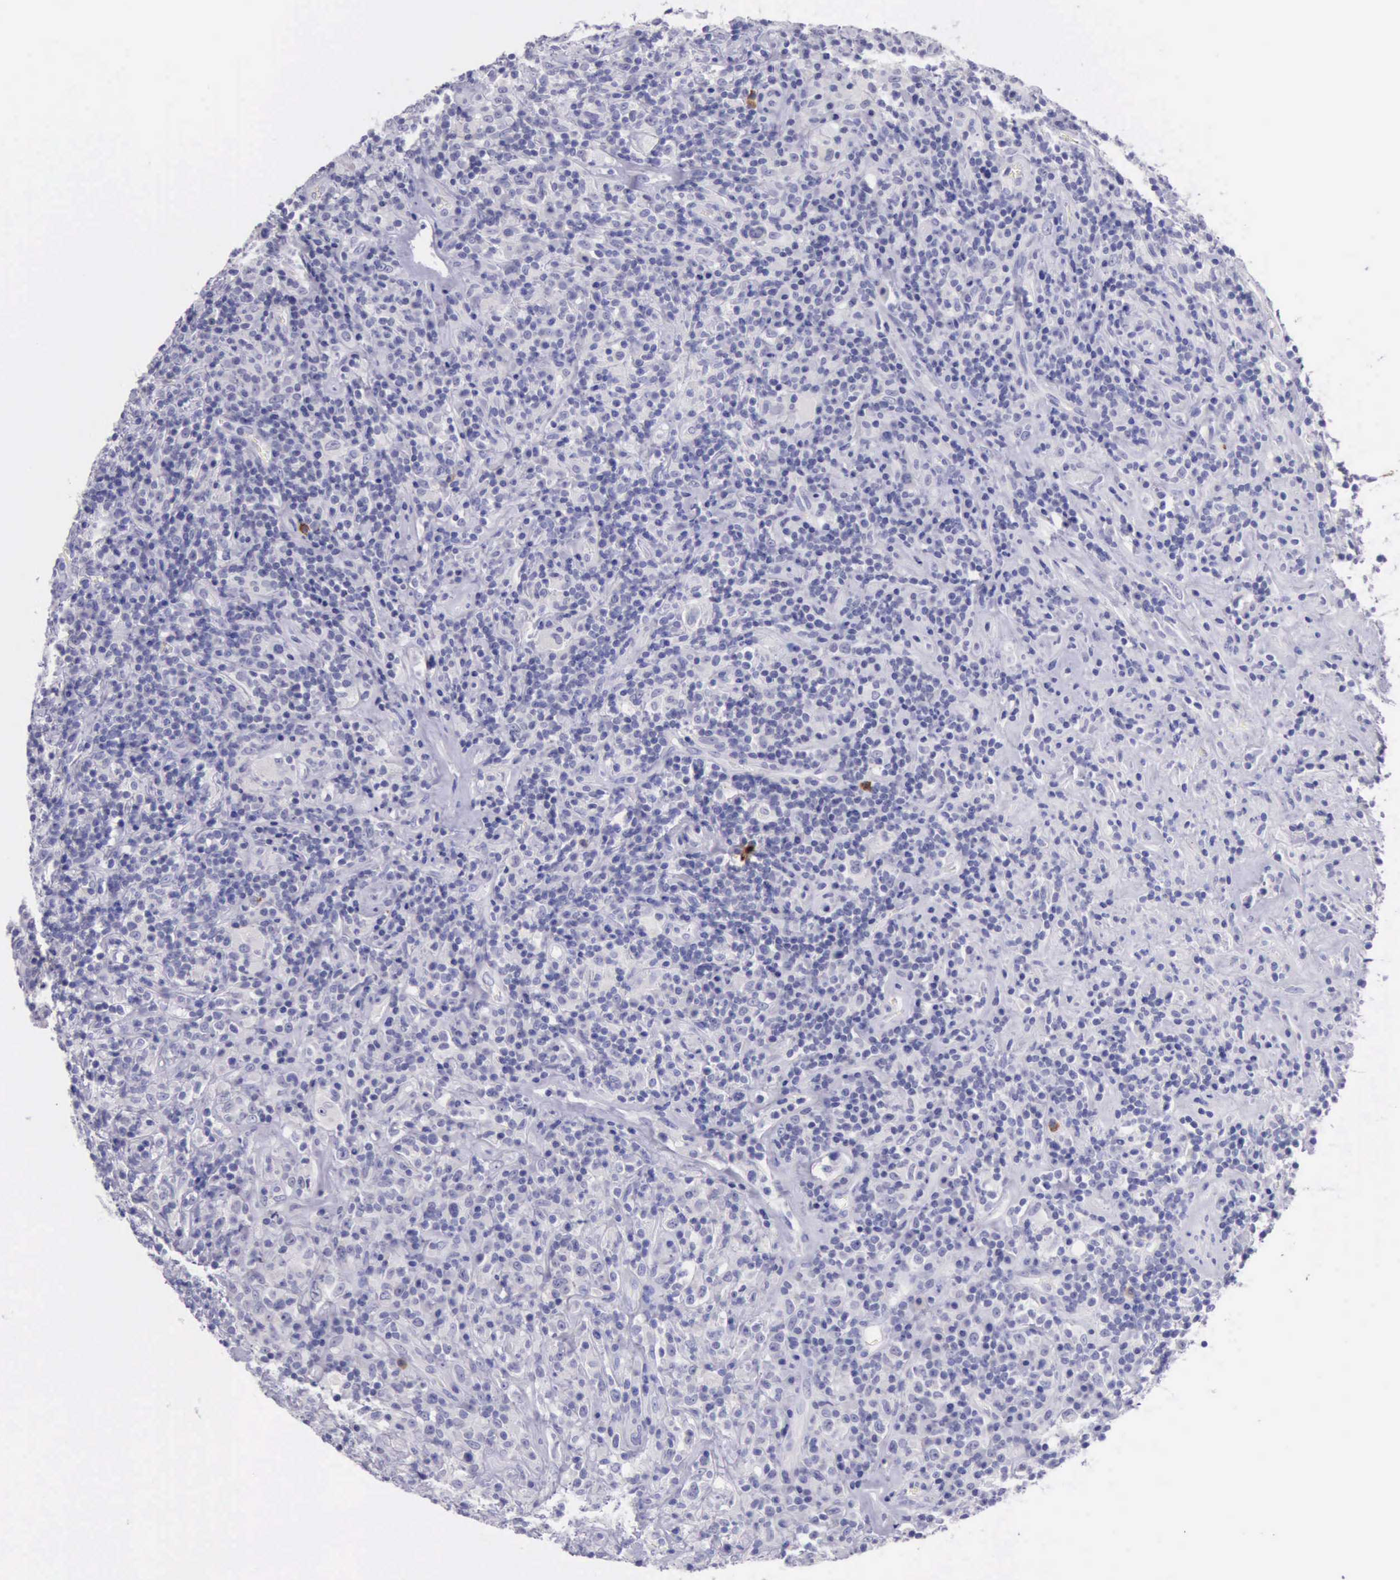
{"staining": {"intensity": "negative", "quantity": "none", "location": "none"}, "tissue": "lymphoma", "cell_type": "Tumor cells", "image_type": "cancer", "snomed": [{"axis": "morphology", "description": "Hodgkin's disease, NOS"}, {"axis": "topography", "description": "Lymph node"}], "caption": "Immunohistochemistry (IHC) image of neoplastic tissue: human lymphoma stained with DAB demonstrates no significant protein expression in tumor cells.", "gene": "LRFN5", "patient": {"sex": "male", "age": 46}}